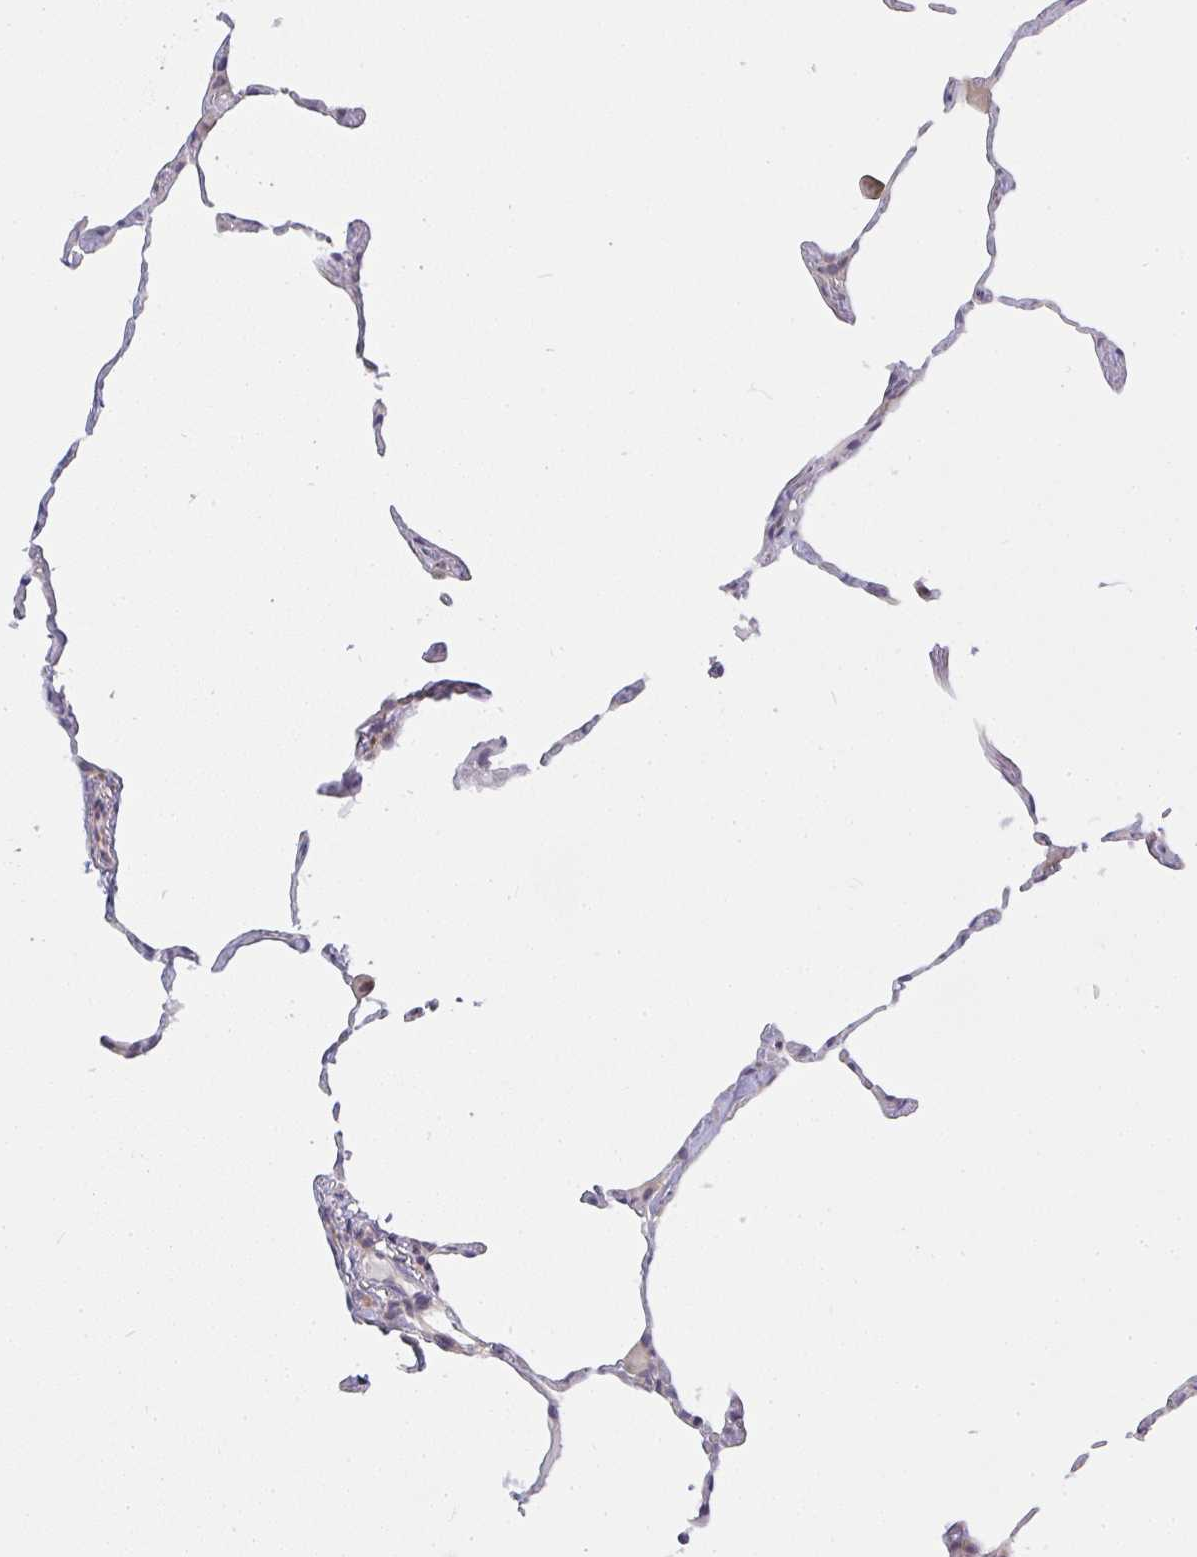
{"staining": {"intensity": "negative", "quantity": "none", "location": "none"}, "tissue": "lung", "cell_type": "Alveolar cells", "image_type": "normal", "snomed": [{"axis": "morphology", "description": "Normal tissue, NOS"}, {"axis": "topography", "description": "Lung"}], "caption": "Immunohistochemical staining of normal lung reveals no significant expression in alveolar cells.", "gene": "GSDMB", "patient": {"sex": "female", "age": 57}}